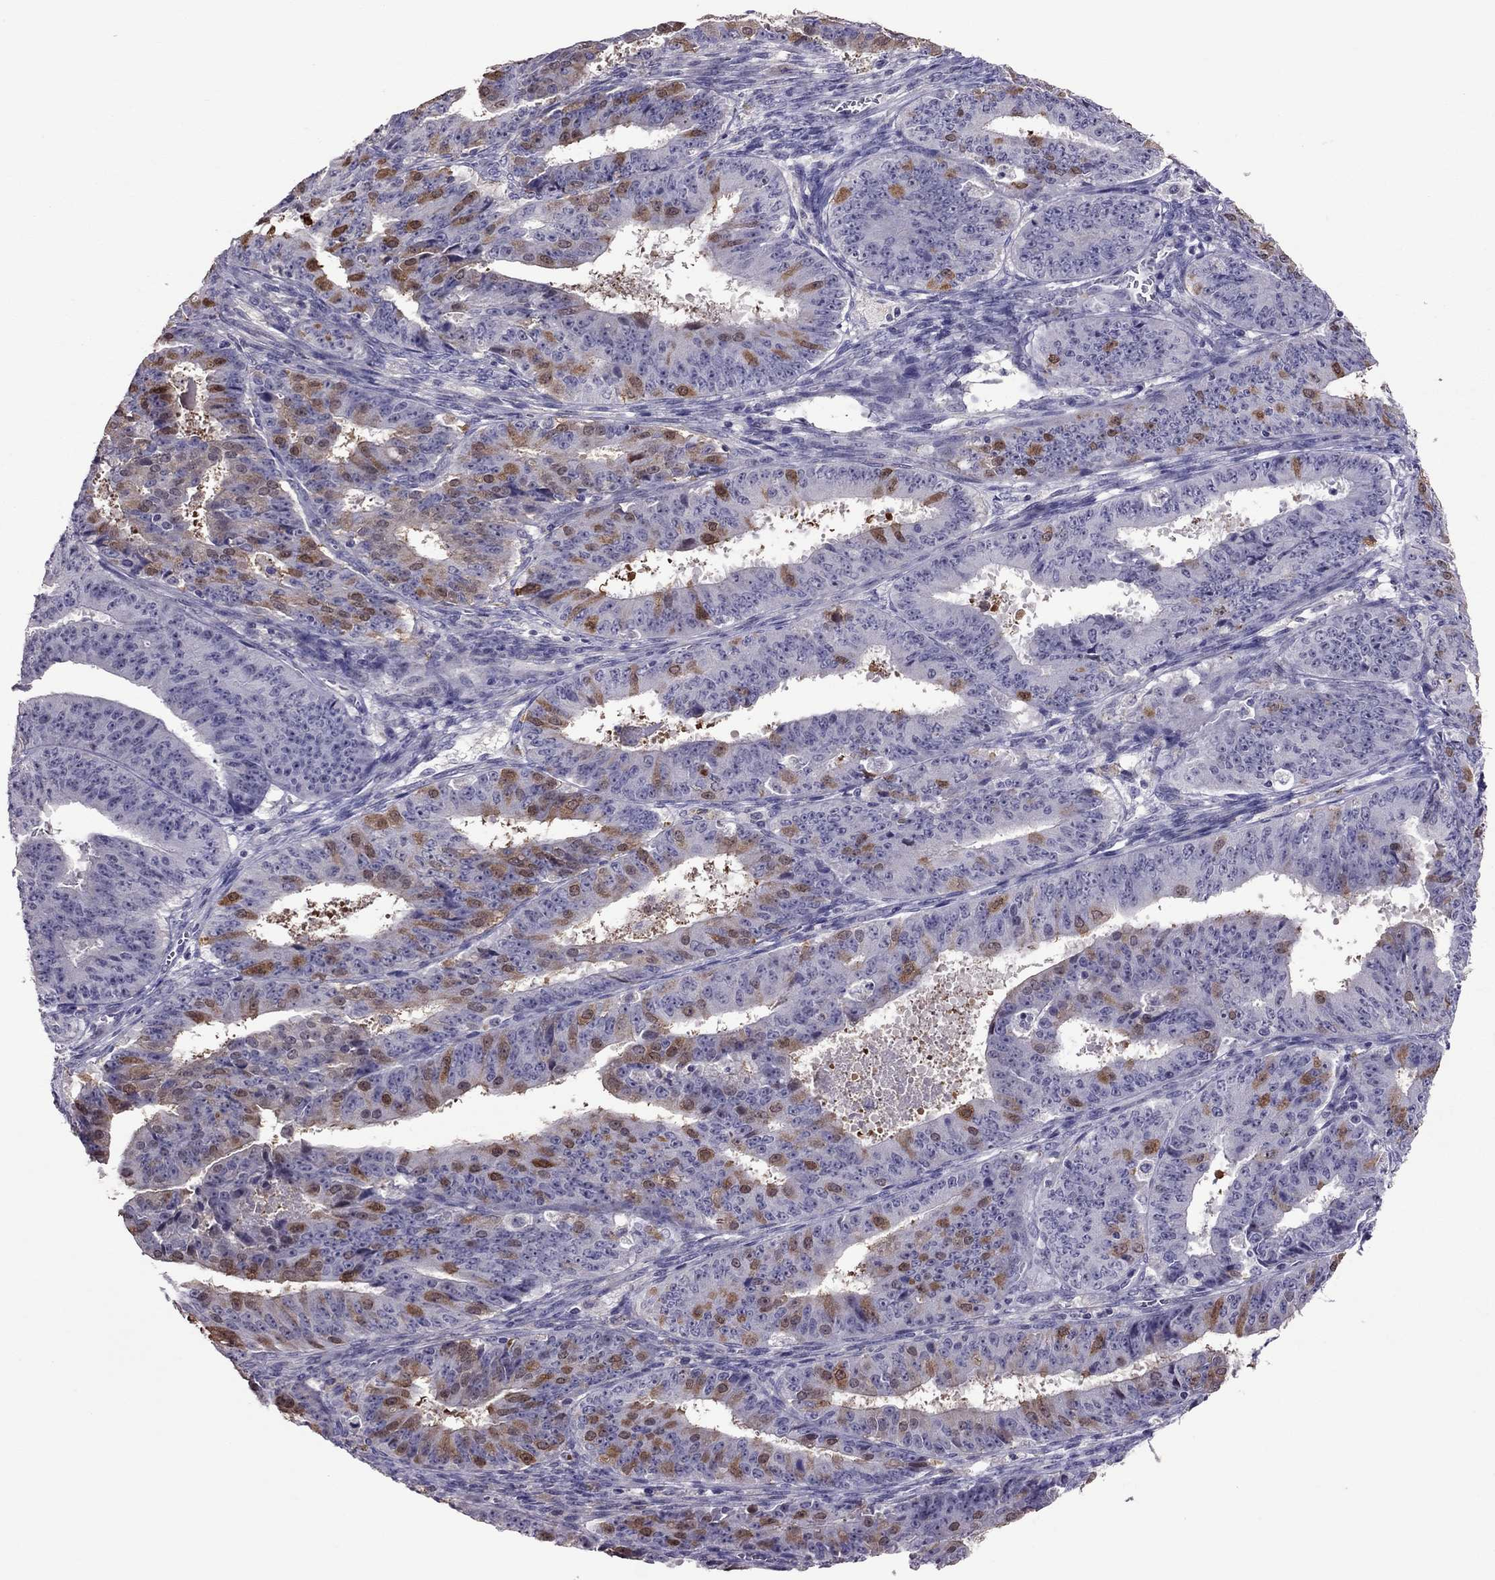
{"staining": {"intensity": "strong", "quantity": "<25%", "location": "cytoplasmic/membranous,nuclear"}, "tissue": "ovarian cancer", "cell_type": "Tumor cells", "image_type": "cancer", "snomed": [{"axis": "morphology", "description": "Carcinoma, endometroid"}, {"axis": "topography", "description": "Ovary"}], "caption": "Ovarian cancer (endometroid carcinoma) stained with DAB immunohistochemistry displays medium levels of strong cytoplasmic/membranous and nuclear staining in about <25% of tumor cells. The protein is shown in brown color, while the nuclei are stained blue.", "gene": "LRRC46", "patient": {"sex": "female", "age": 42}}